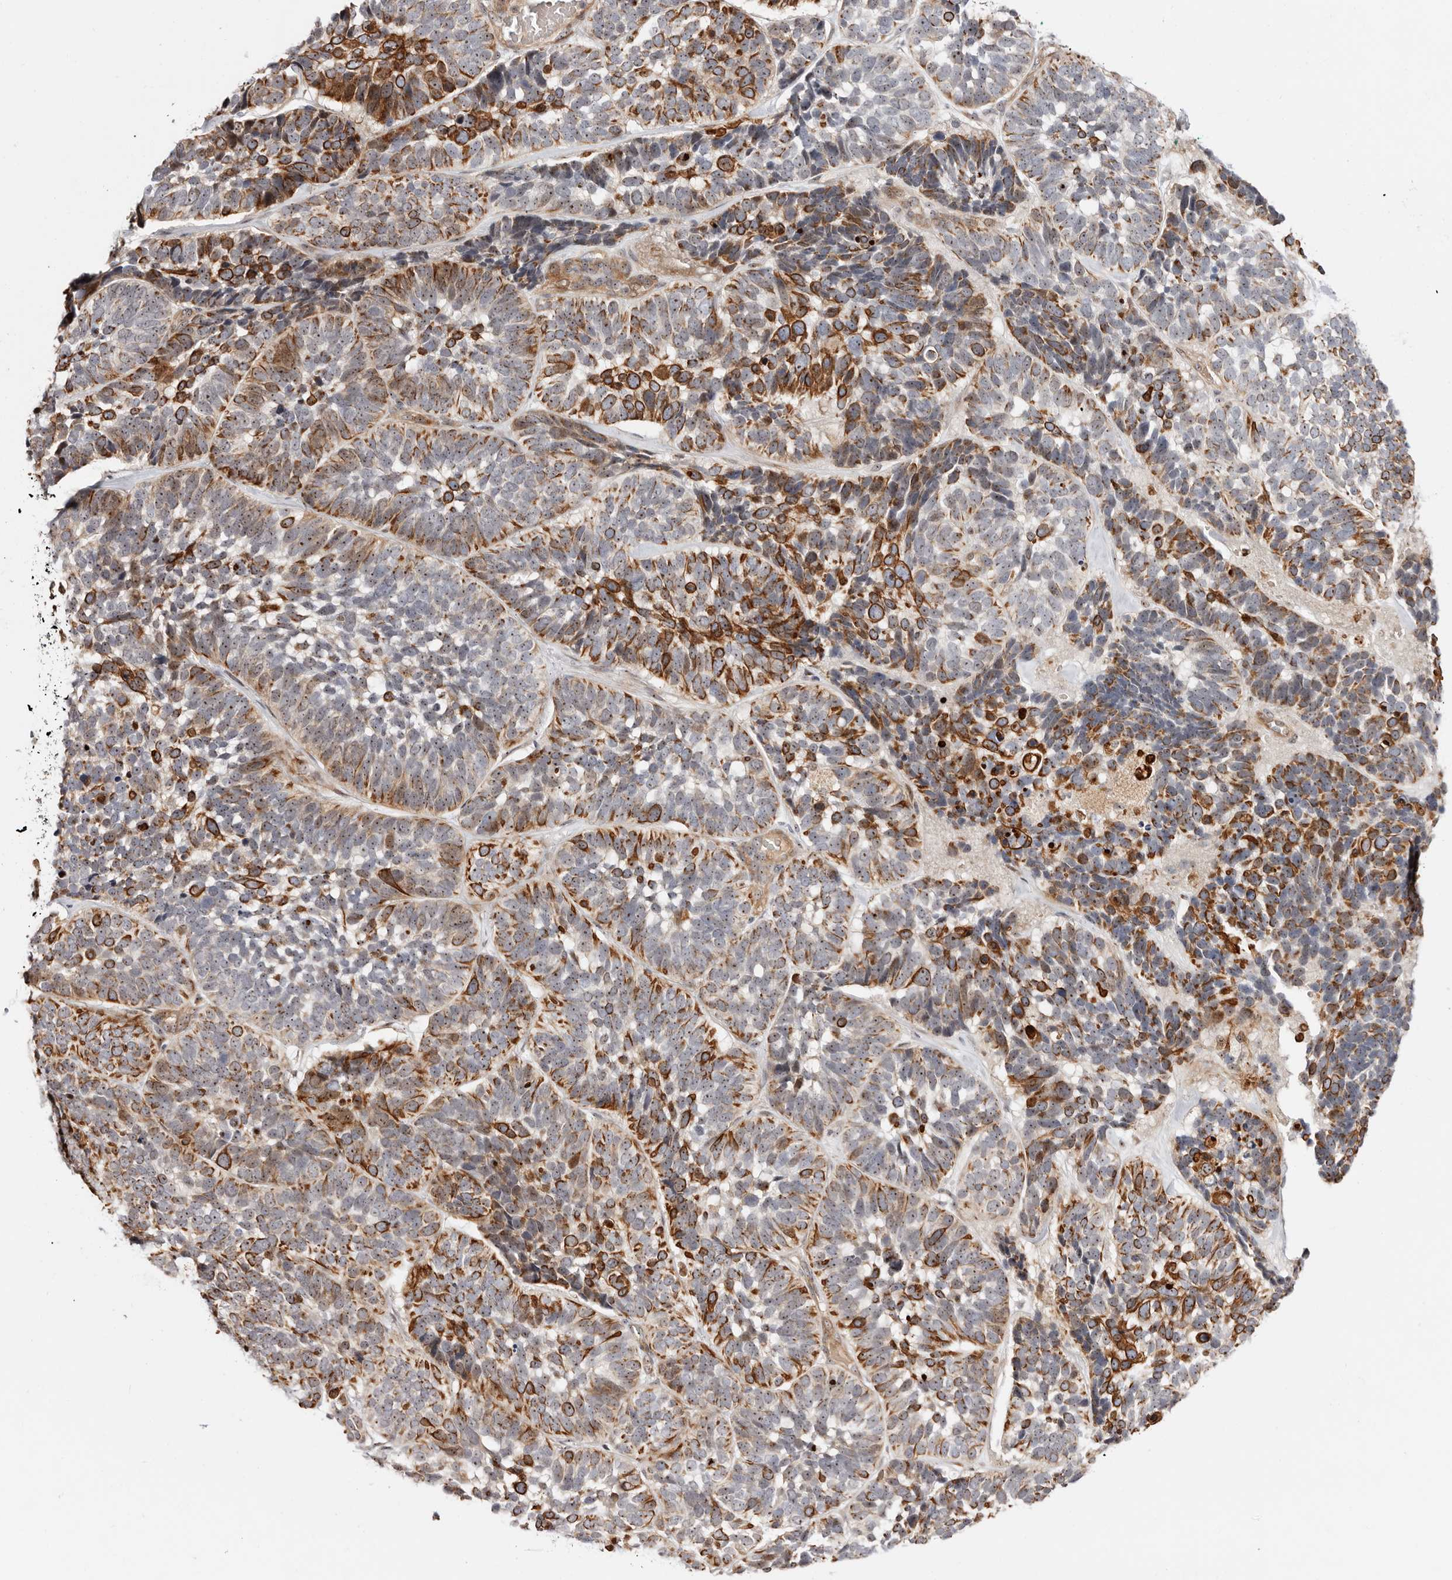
{"staining": {"intensity": "strong", "quantity": "25%-75%", "location": "cytoplasmic/membranous,nuclear"}, "tissue": "skin cancer", "cell_type": "Tumor cells", "image_type": "cancer", "snomed": [{"axis": "morphology", "description": "Basal cell carcinoma"}, {"axis": "topography", "description": "Skin"}], "caption": "An immunohistochemistry photomicrograph of neoplastic tissue is shown. Protein staining in brown labels strong cytoplasmic/membranous and nuclear positivity in basal cell carcinoma (skin) within tumor cells.", "gene": "ODF2L", "patient": {"sex": "male", "age": 62}}